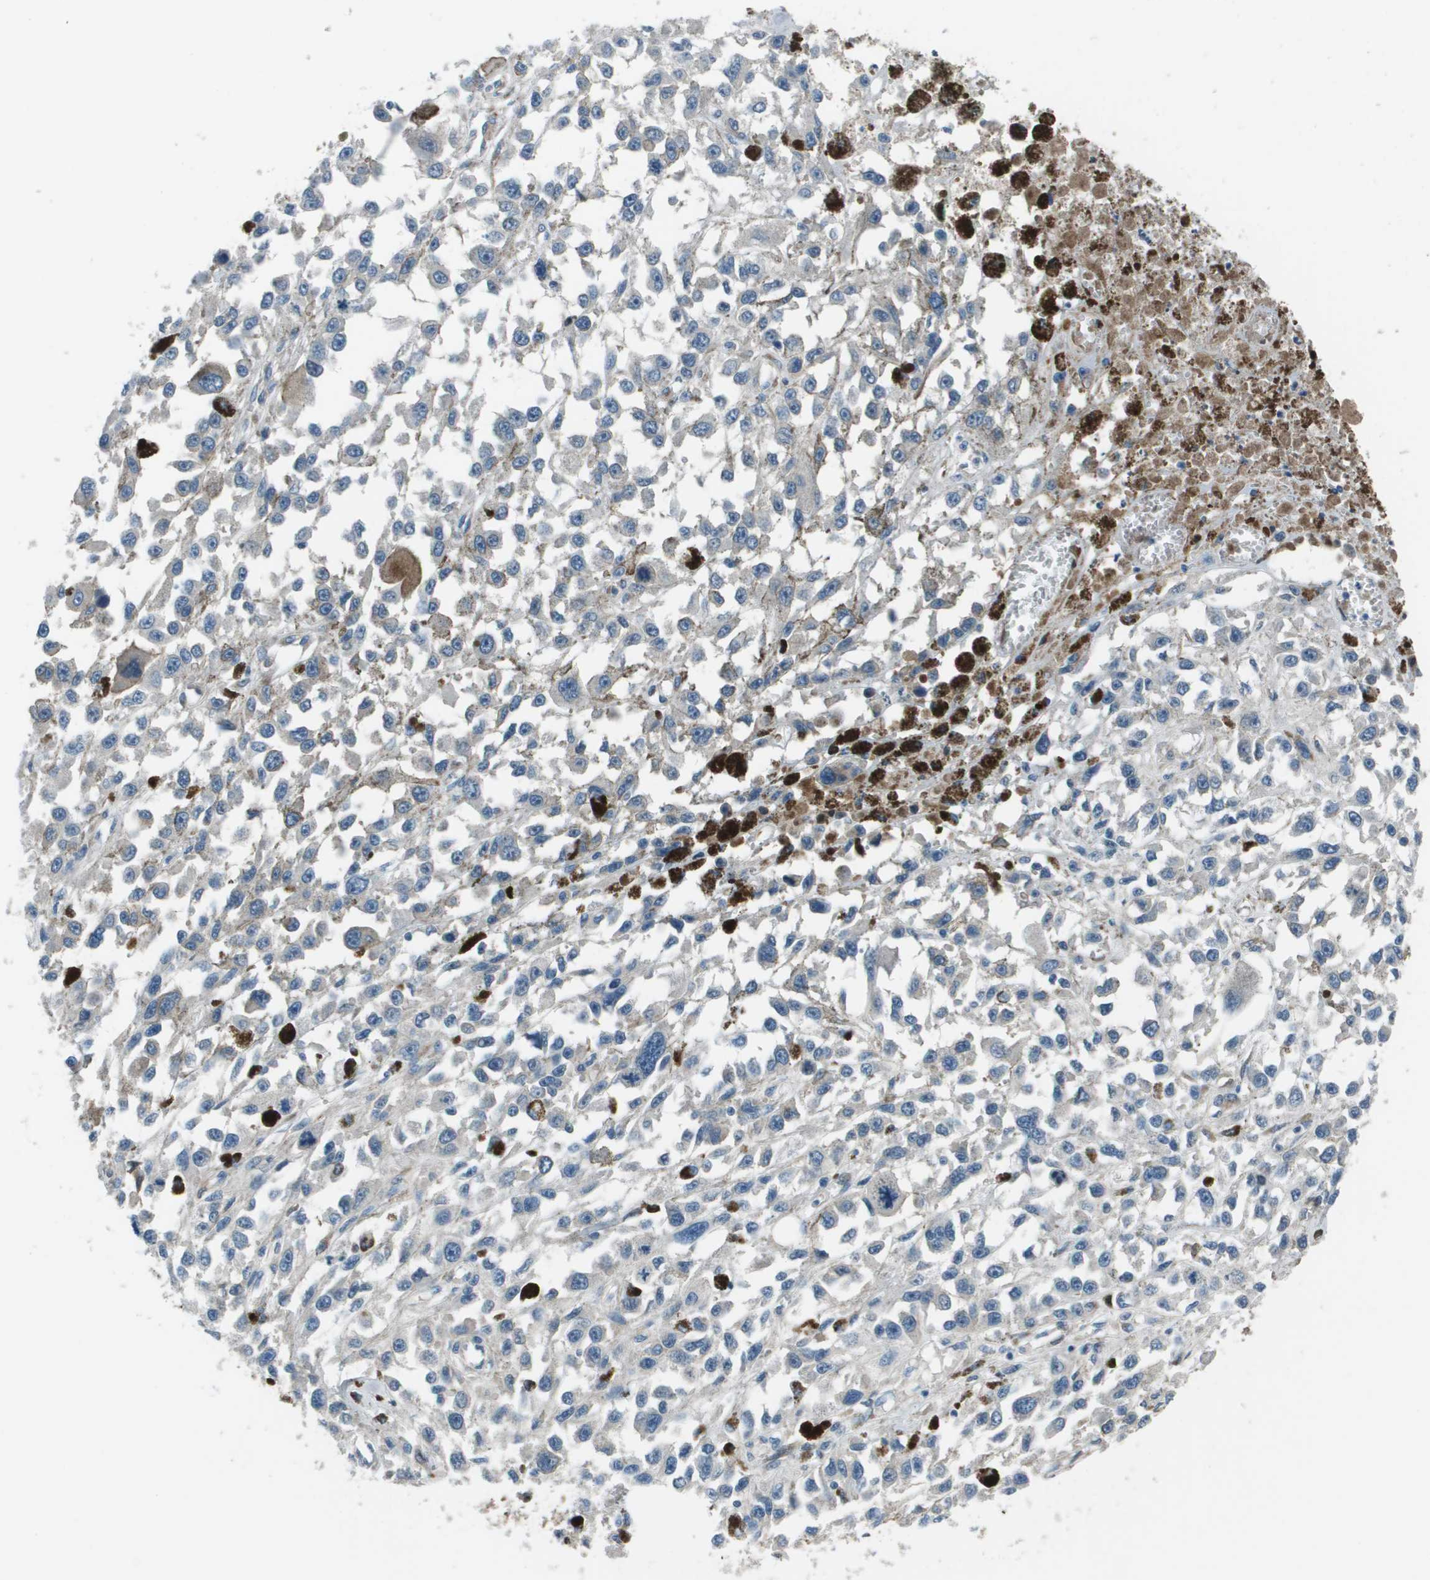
{"staining": {"intensity": "negative", "quantity": "none", "location": "none"}, "tissue": "melanoma", "cell_type": "Tumor cells", "image_type": "cancer", "snomed": [{"axis": "morphology", "description": "Malignant melanoma, Metastatic site"}, {"axis": "topography", "description": "Lymph node"}], "caption": "A high-resolution image shows IHC staining of malignant melanoma (metastatic site), which demonstrates no significant staining in tumor cells.", "gene": "PCOLCE", "patient": {"sex": "male", "age": 59}}